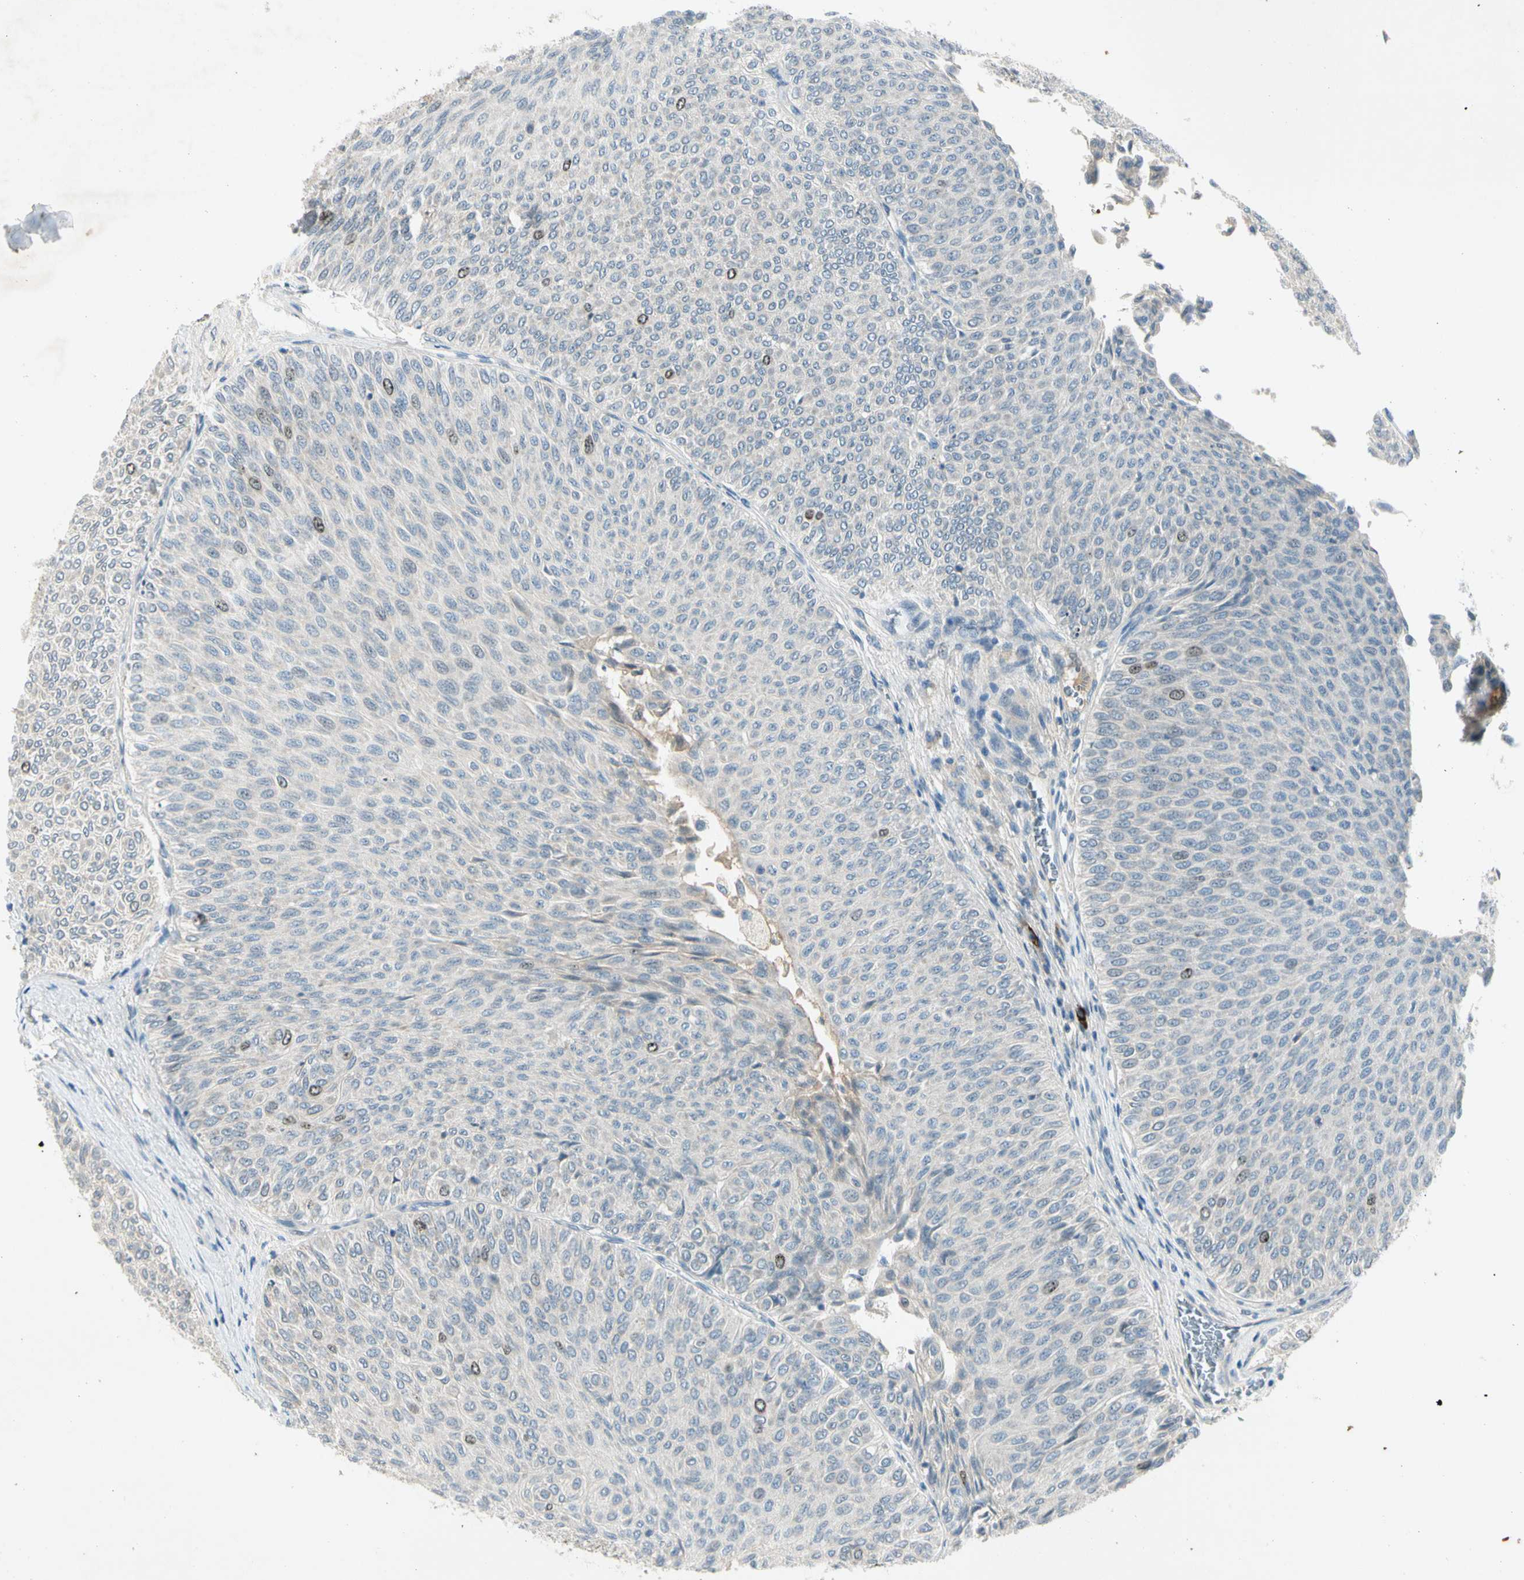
{"staining": {"intensity": "weak", "quantity": "<25%", "location": "nuclear"}, "tissue": "urothelial cancer", "cell_type": "Tumor cells", "image_type": "cancer", "snomed": [{"axis": "morphology", "description": "Urothelial carcinoma, Low grade"}, {"axis": "topography", "description": "Urinary bladder"}], "caption": "Low-grade urothelial carcinoma was stained to show a protein in brown. There is no significant expression in tumor cells.", "gene": "PITX1", "patient": {"sex": "male", "age": 78}}